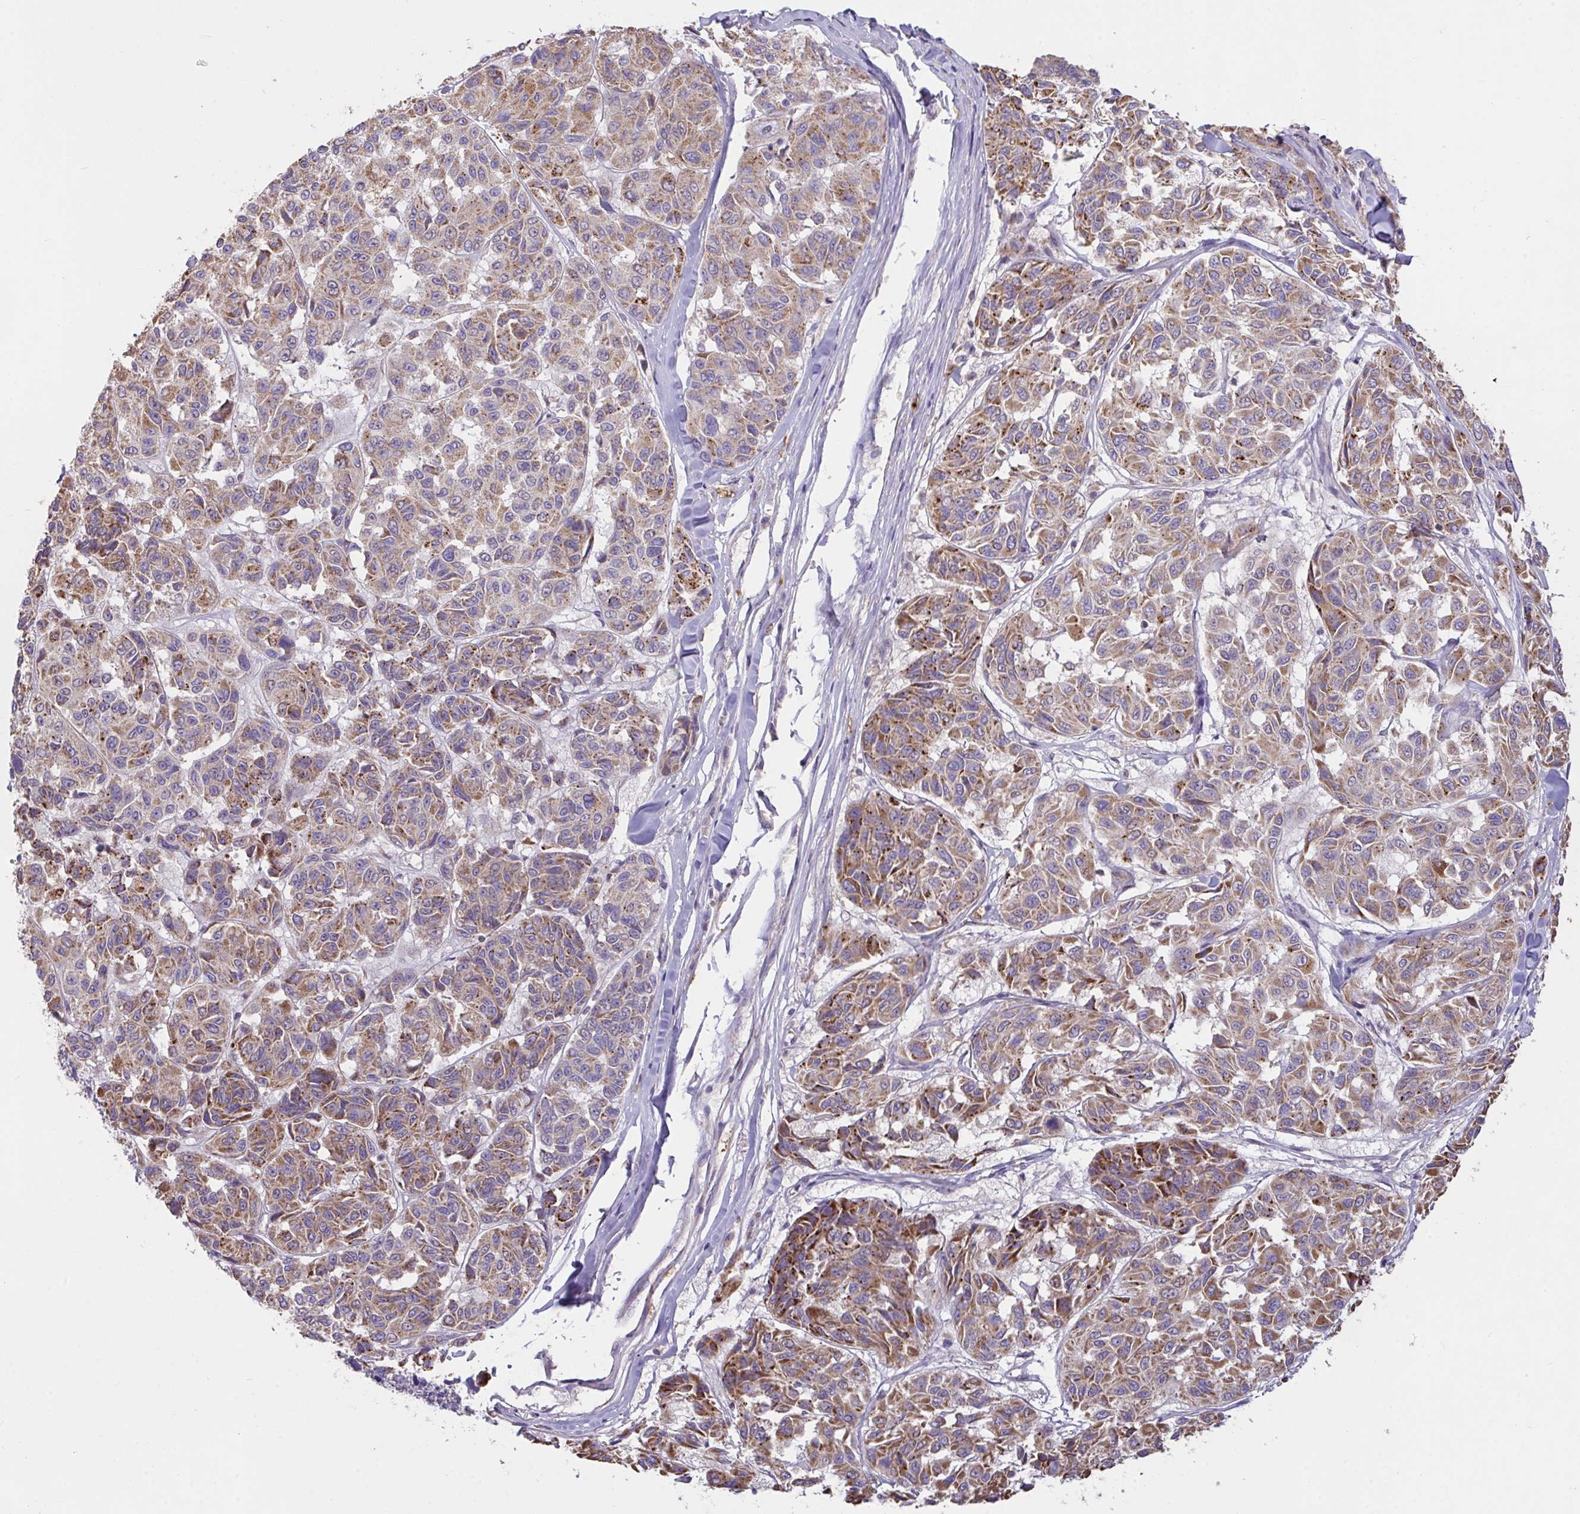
{"staining": {"intensity": "moderate", "quantity": "25%-75%", "location": "cytoplasmic/membranous"}, "tissue": "melanoma", "cell_type": "Tumor cells", "image_type": "cancer", "snomed": [{"axis": "morphology", "description": "Malignant melanoma, NOS"}, {"axis": "topography", "description": "Skin"}], "caption": "Moderate cytoplasmic/membranous expression is present in about 25%-75% of tumor cells in malignant melanoma.", "gene": "FCER1A", "patient": {"sex": "female", "age": 66}}